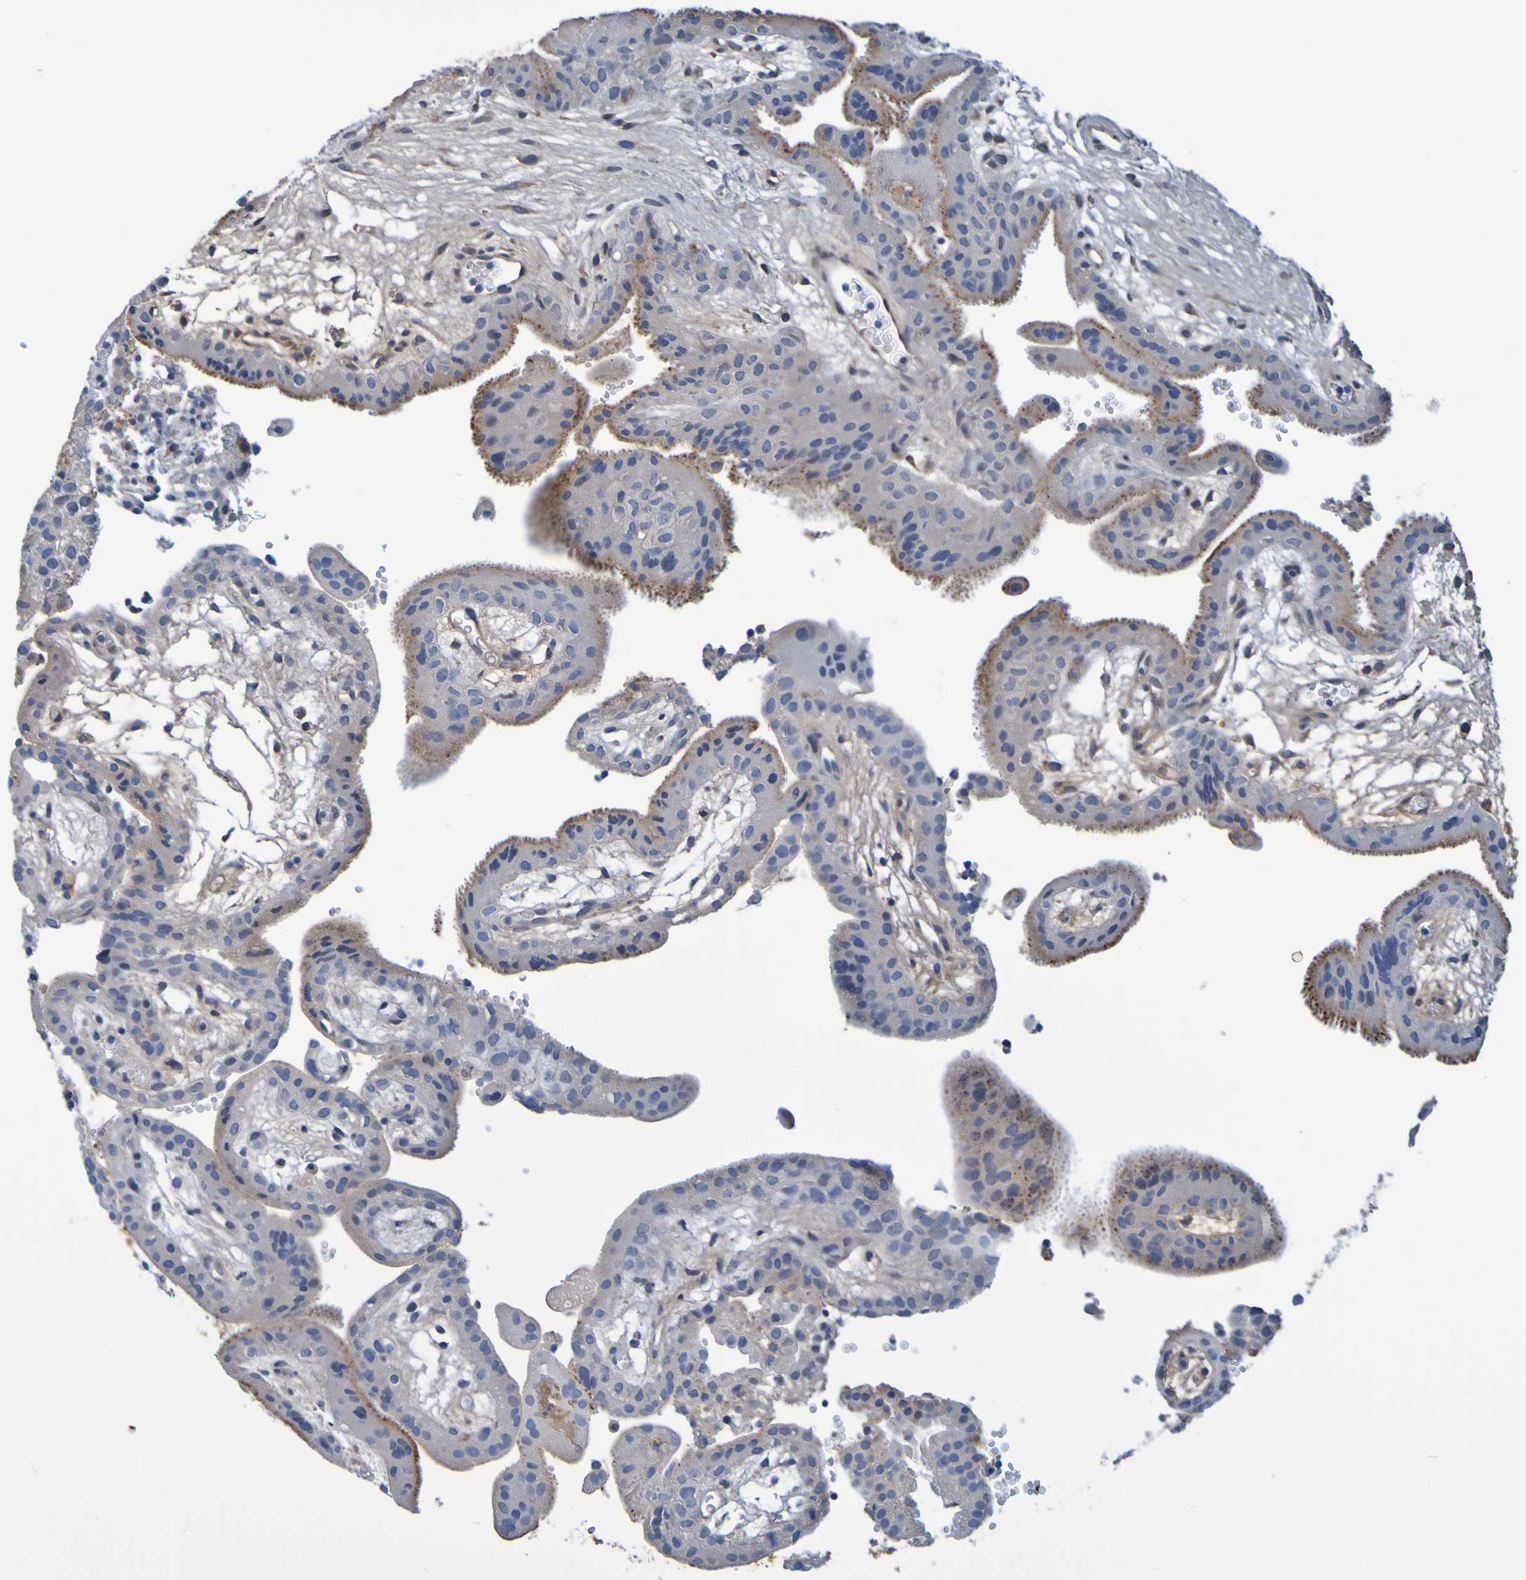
{"staining": {"intensity": "negative", "quantity": "none", "location": "none"}, "tissue": "placenta", "cell_type": "Decidual cells", "image_type": "normal", "snomed": [{"axis": "morphology", "description": "Normal tissue, NOS"}, {"axis": "topography", "description": "Placenta"}], "caption": "This is an IHC micrograph of unremarkable placenta. There is no expression in decidual cells.", "gene": "GAB3", "patient": {"sex": "female", "age": 18}}